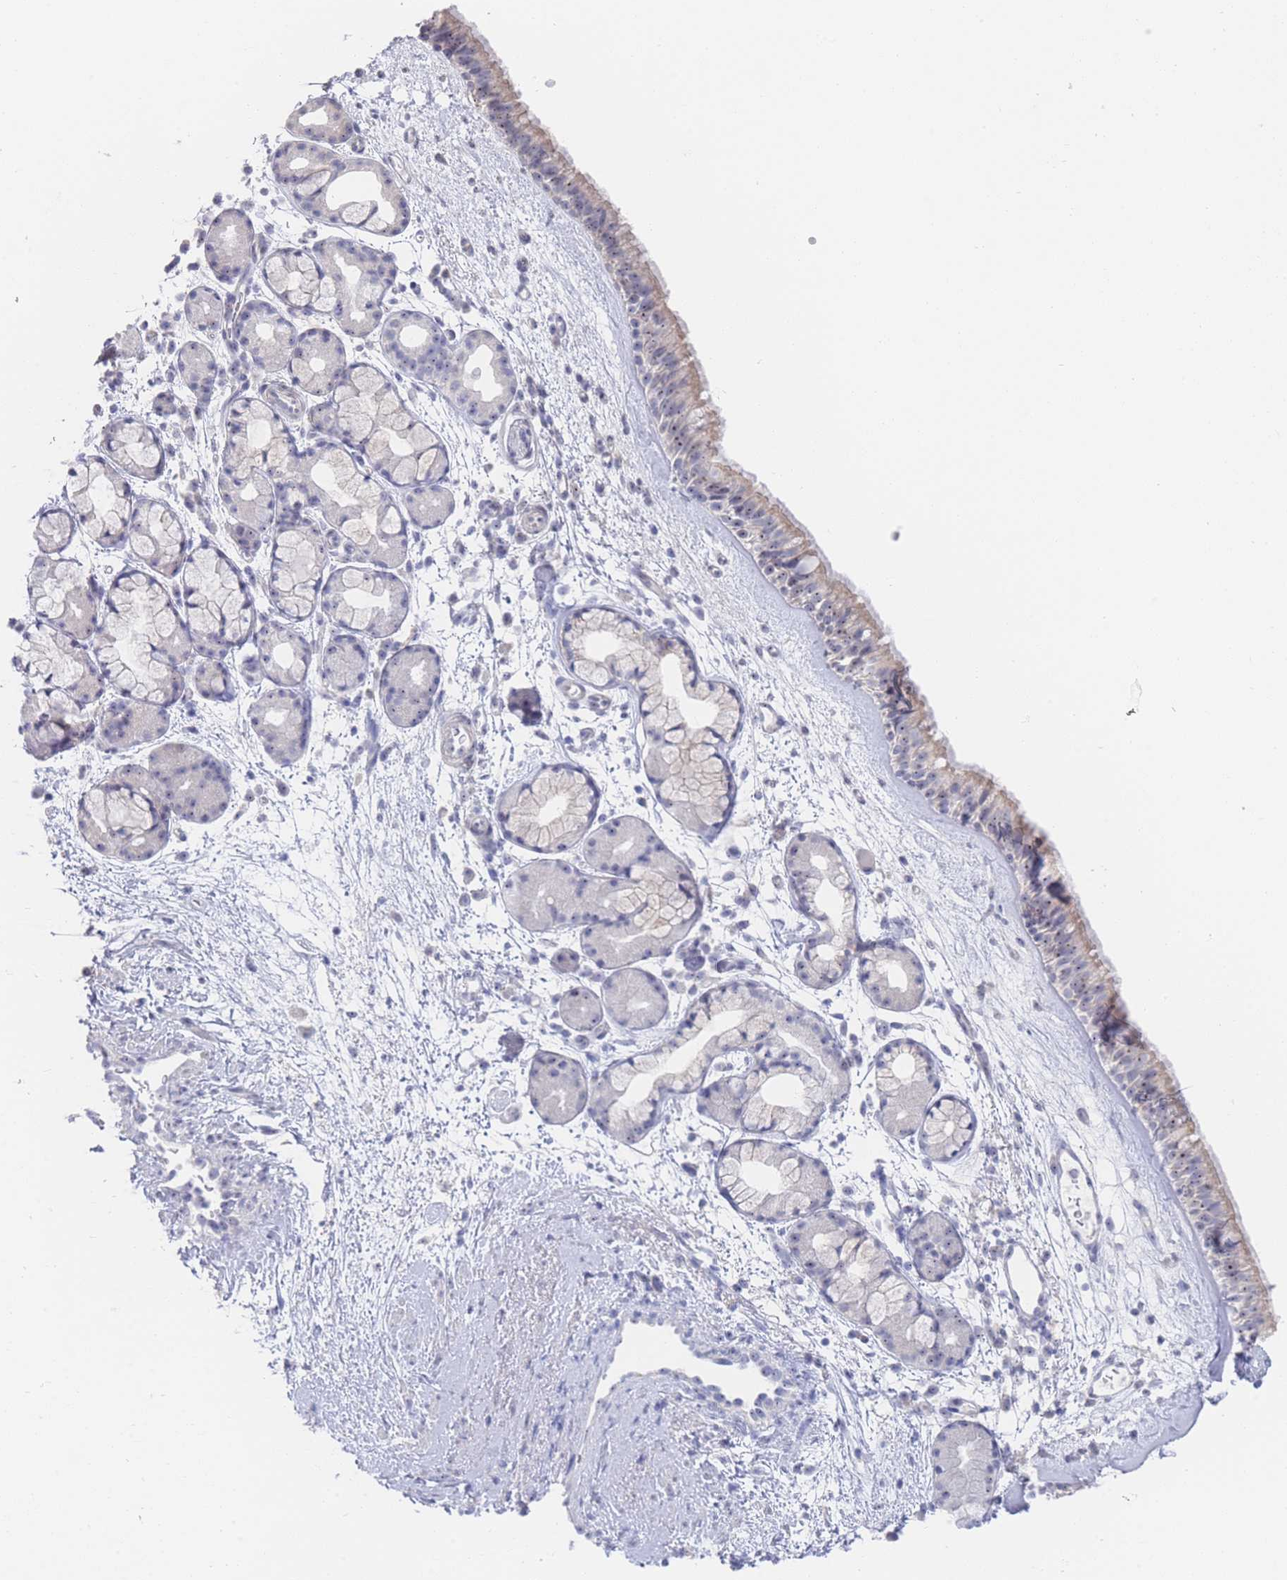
{"staining": {"intensity": "moderate", "quantity": "25%-75%", "location": "cytoplasmic/membranous,nuclear"}, "tissue": "nasopharynx", "cell_type": "Respiratory epithelial cells", "image_type": "normal", "snomed": [{"axis": "morphology", "description": "Normal tissue, NOS"}, {"axis": "topography", "description": "Nasopharynx"}], "caption": "Immunohistochemical staining of benign nasopharynx demonstrates 25%-75% levels of moderate cytoplasmic/membranous,nuclear protein staining in about 25%-75% of respiratory epithelial cells.", "gene": "ZNF142", "patient": {"sex": "female", "age": 81}}